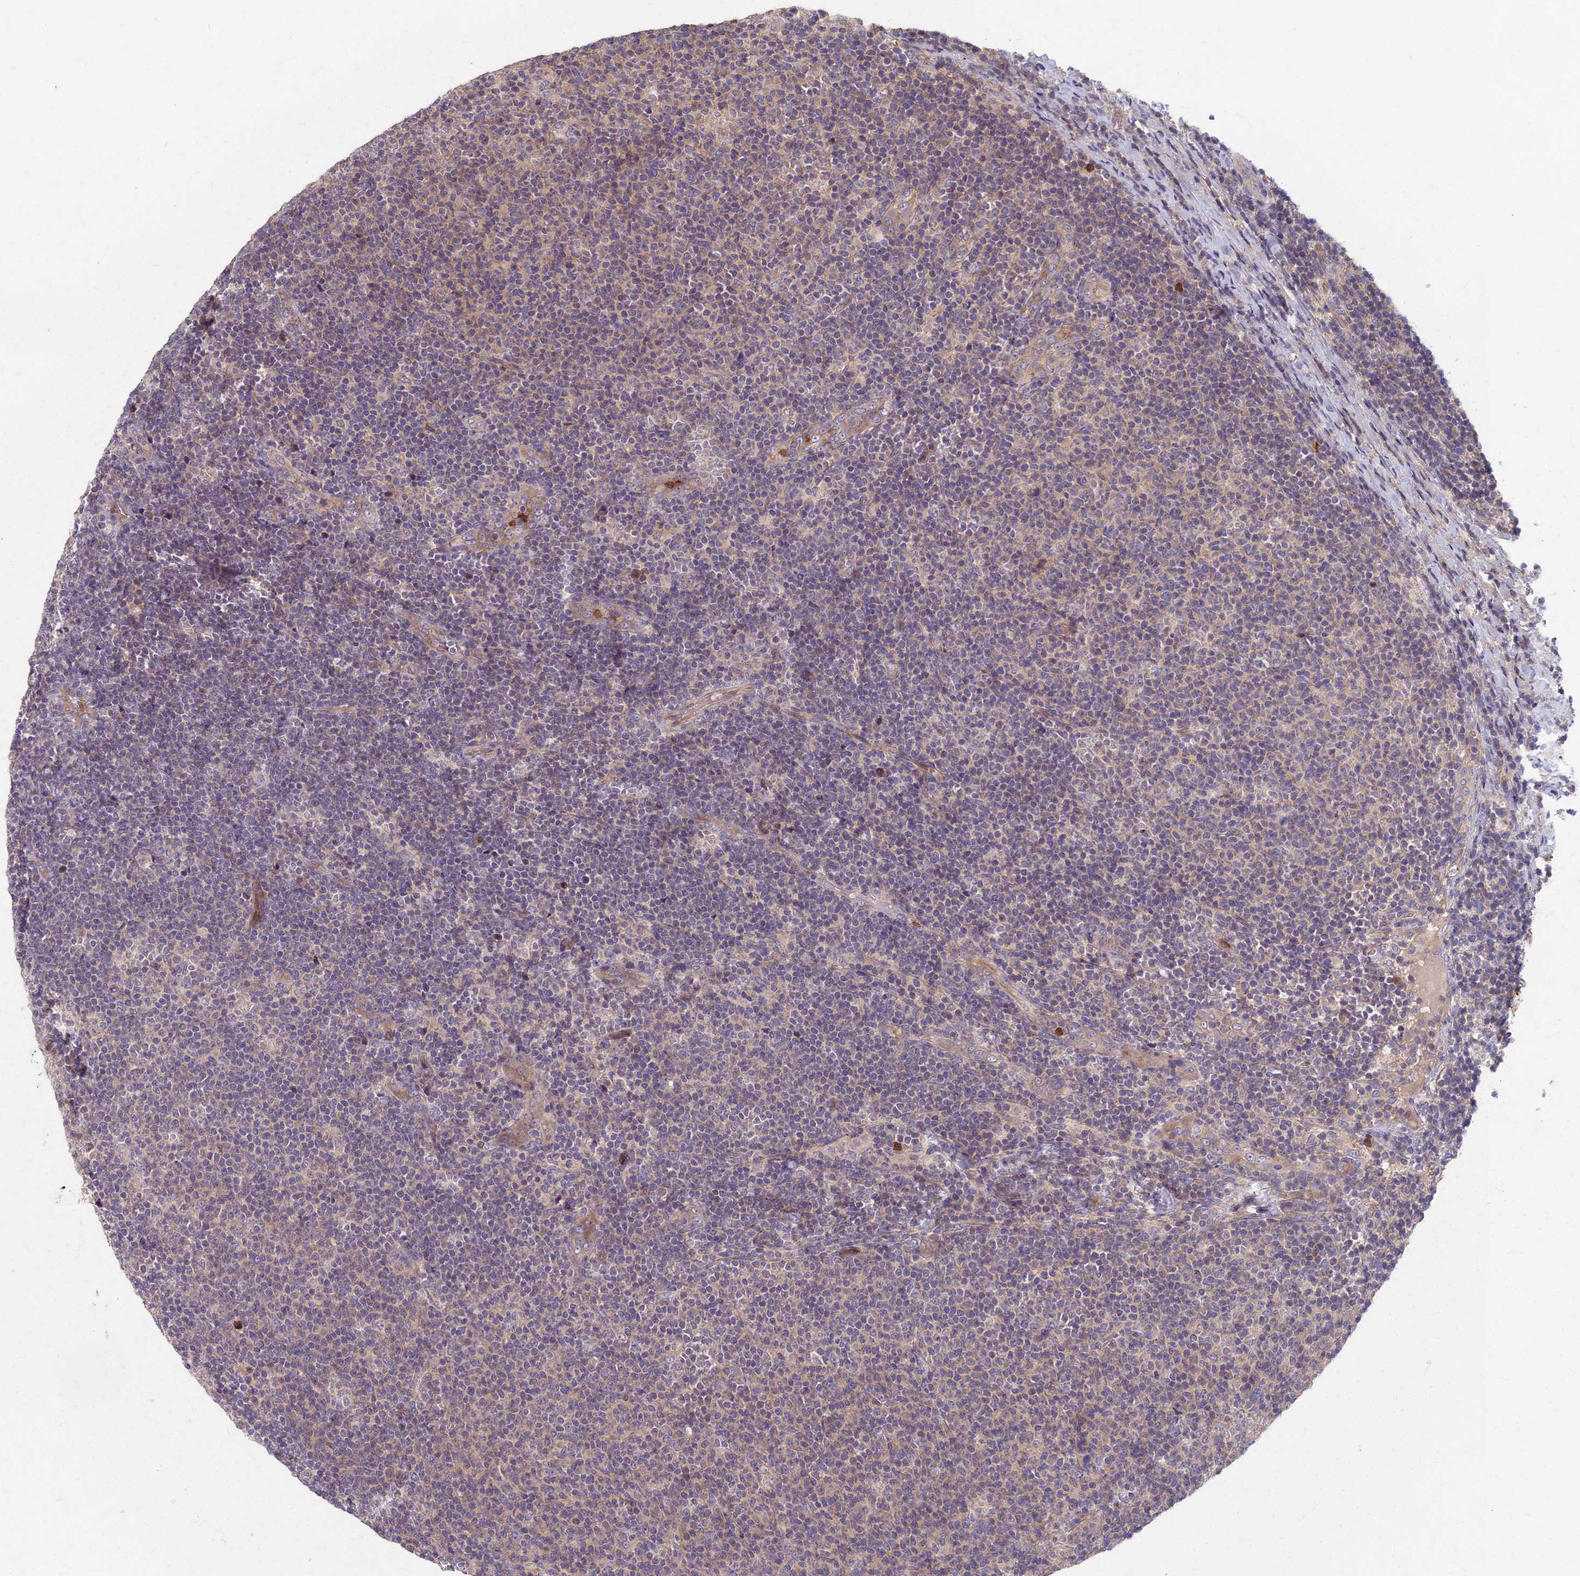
{"staining": {"intensity": "weak", "quantity": "<25%", "location": "cytoplasmic/membranous"}, "tissue": "lymphoma", "cell_type": "Tumor cells", "image_type": "cancer", "snomed": [{"axis": "morphology", "description": "Malignant lymphoma, non-Hodgkin's type, Low grade"}, {"axis": "topography", "description": "Lymph node"}], "caption": "This image is of lymphoma stained with immunohistochemistry to label a protein in brown with the nuclei are counter-stained blue. There is no expression in tumor cells.", "gene": "AP4E1", "patient": {"sex": "male", "age": 66}}